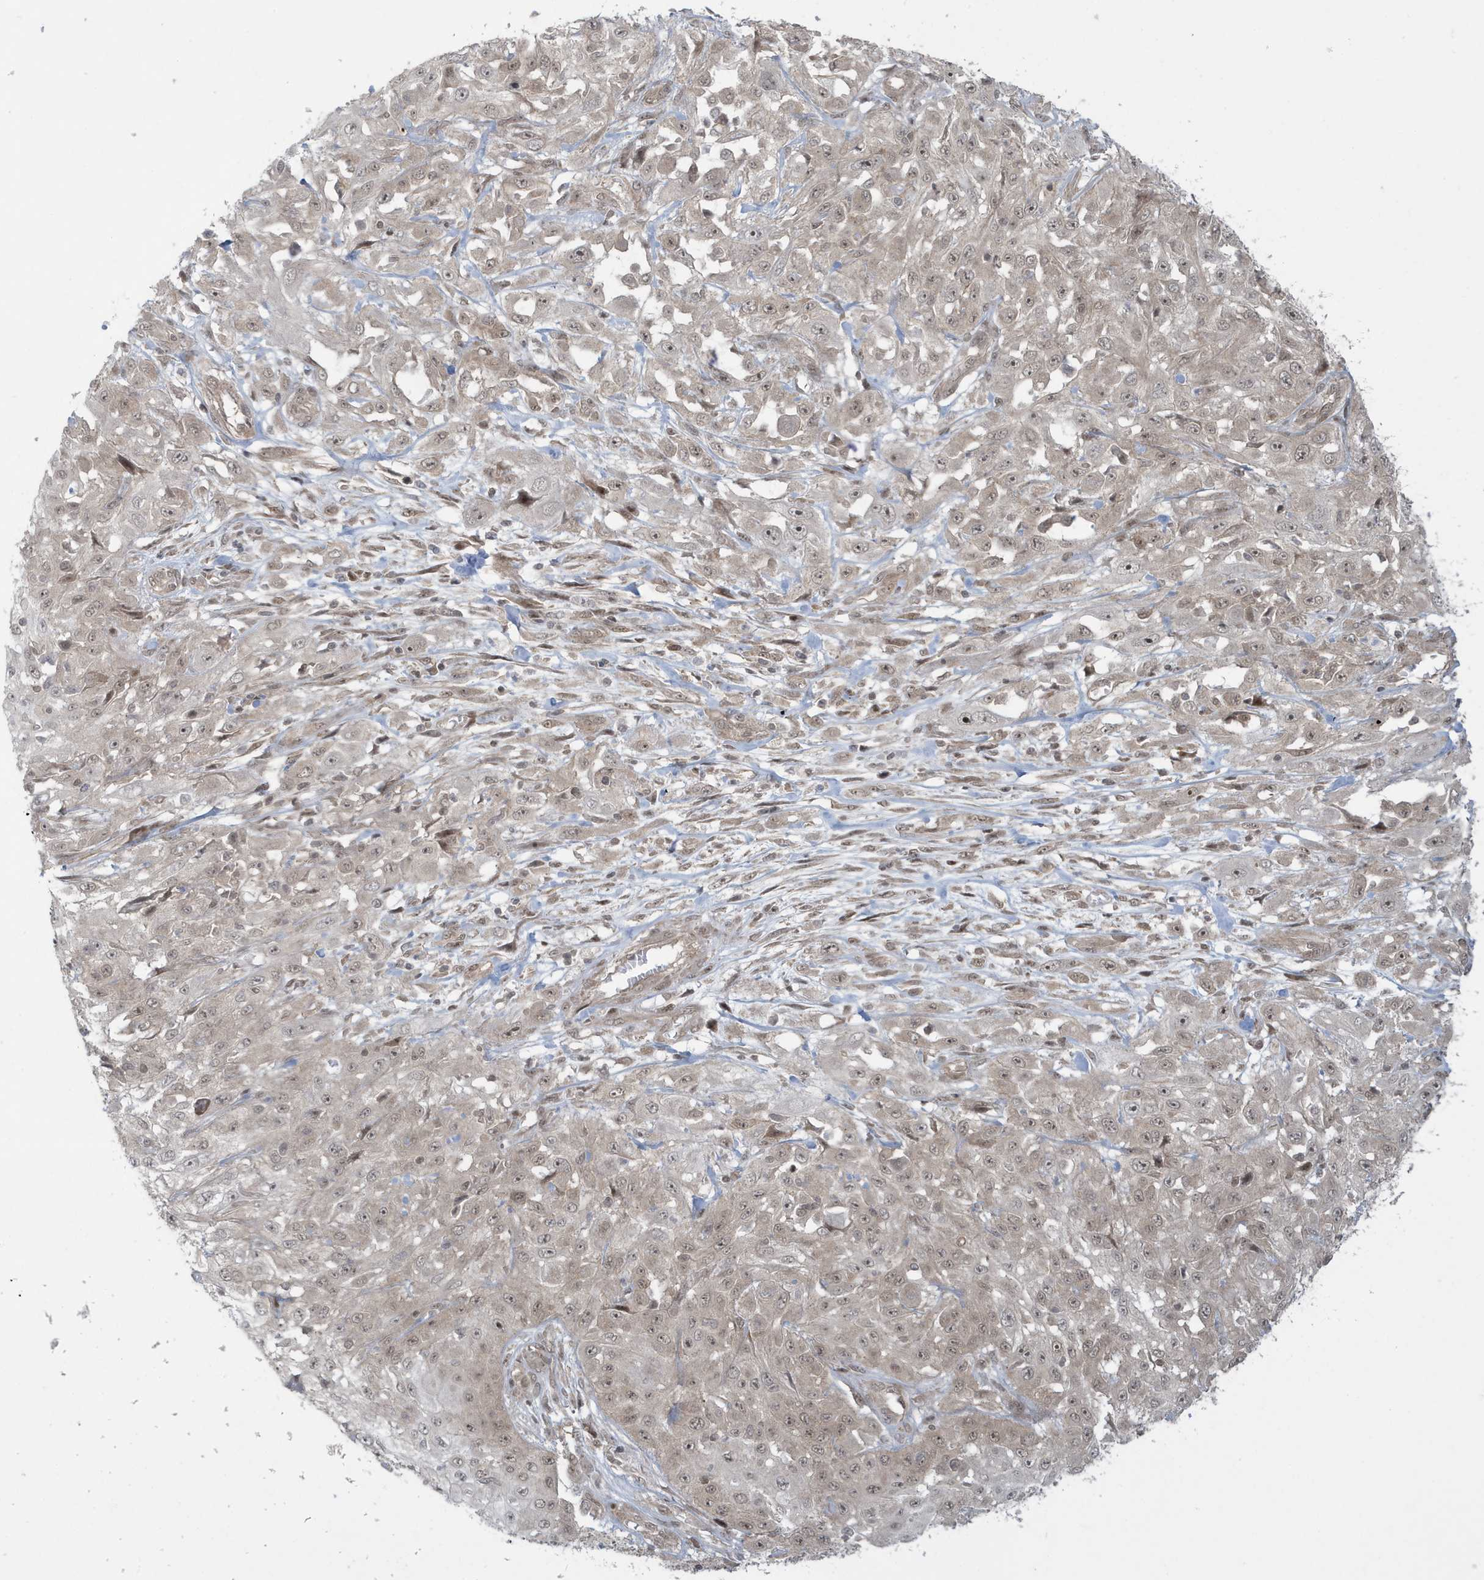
{"staining": {"intensity": "weak", "quantity": ">75%", "location": "nuclear"}, "tissue": "skin cancer", "cell_type": "Tumor cells", "image_type": "cancer", "snomed": [{"axis": "morphology", "description": "Squamous cell carcinoma, NOS"}, {"axis": "morphology", "description": "Squamous cell carcinoma, metastatic, NOS"}, {"axis": "topography", "description": "Skin"}, {"axis": "topography", "description": "Lymph node"}], "caption": "The image displays immunohistochemical staining of squamous cell carcinoma (skin). There is weak nuclear expression is appreciated in about >75% of tumor cells.", "gene": "C1orf52", "patient": {"sex": "male", "age": 75}}